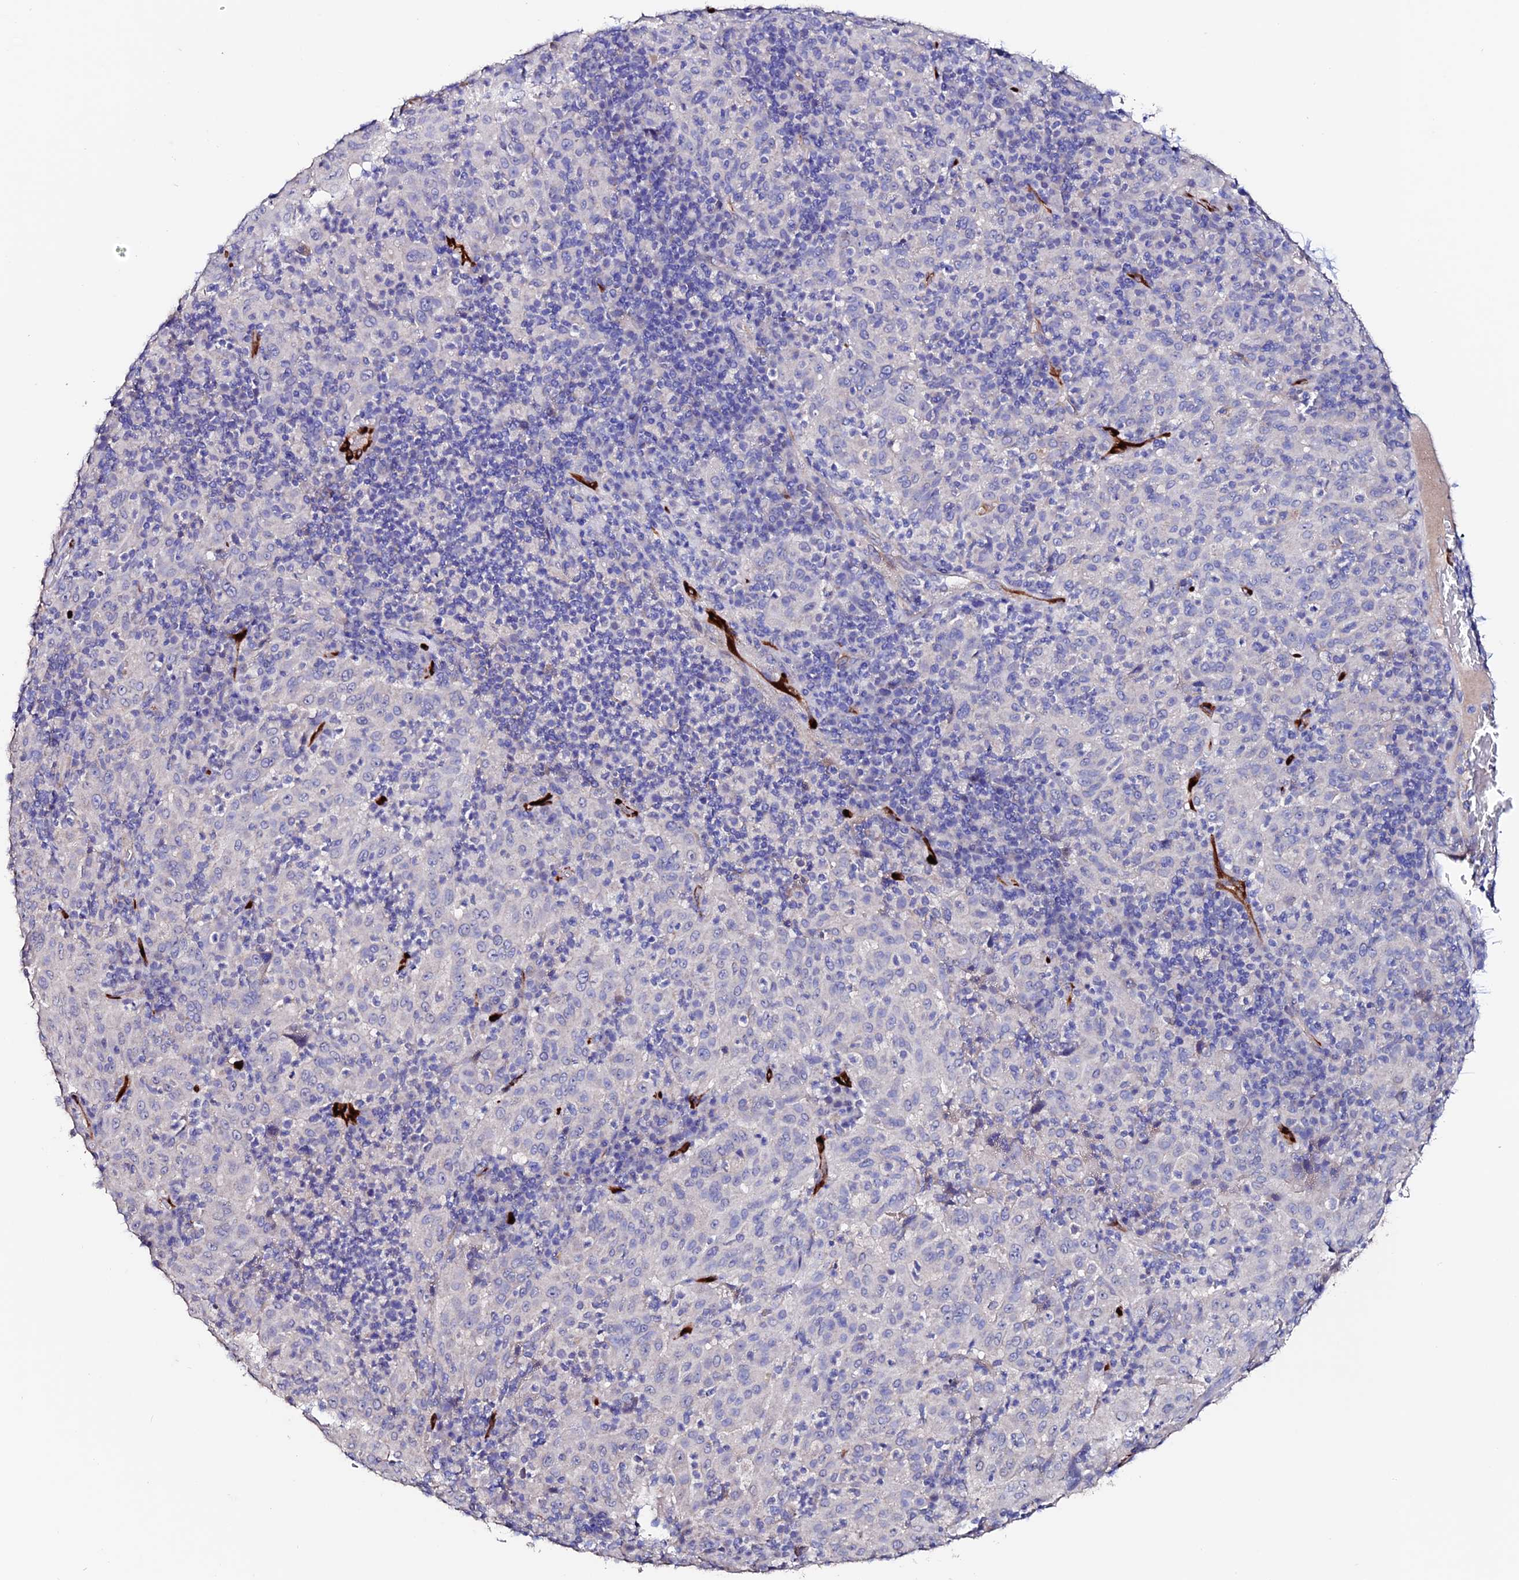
{"staining": {"intensity": "negative", "quantity": "none", "location": "none"}, "tissue": "pancreatic cancer", "cell_type": "Tumor cells", "image_type": "cancer", "snomed": [{"axis": "morphology", "description": "Adenocarcinoma, NOS"}, {"axis": "topography", "description": "Pancreas"}], "caption": "There is no significant positivity in tumor cells of adenocarcinoma (pancreatic).", "gene": "ESM1", "patient": {"sex": "male", "age": 63}}